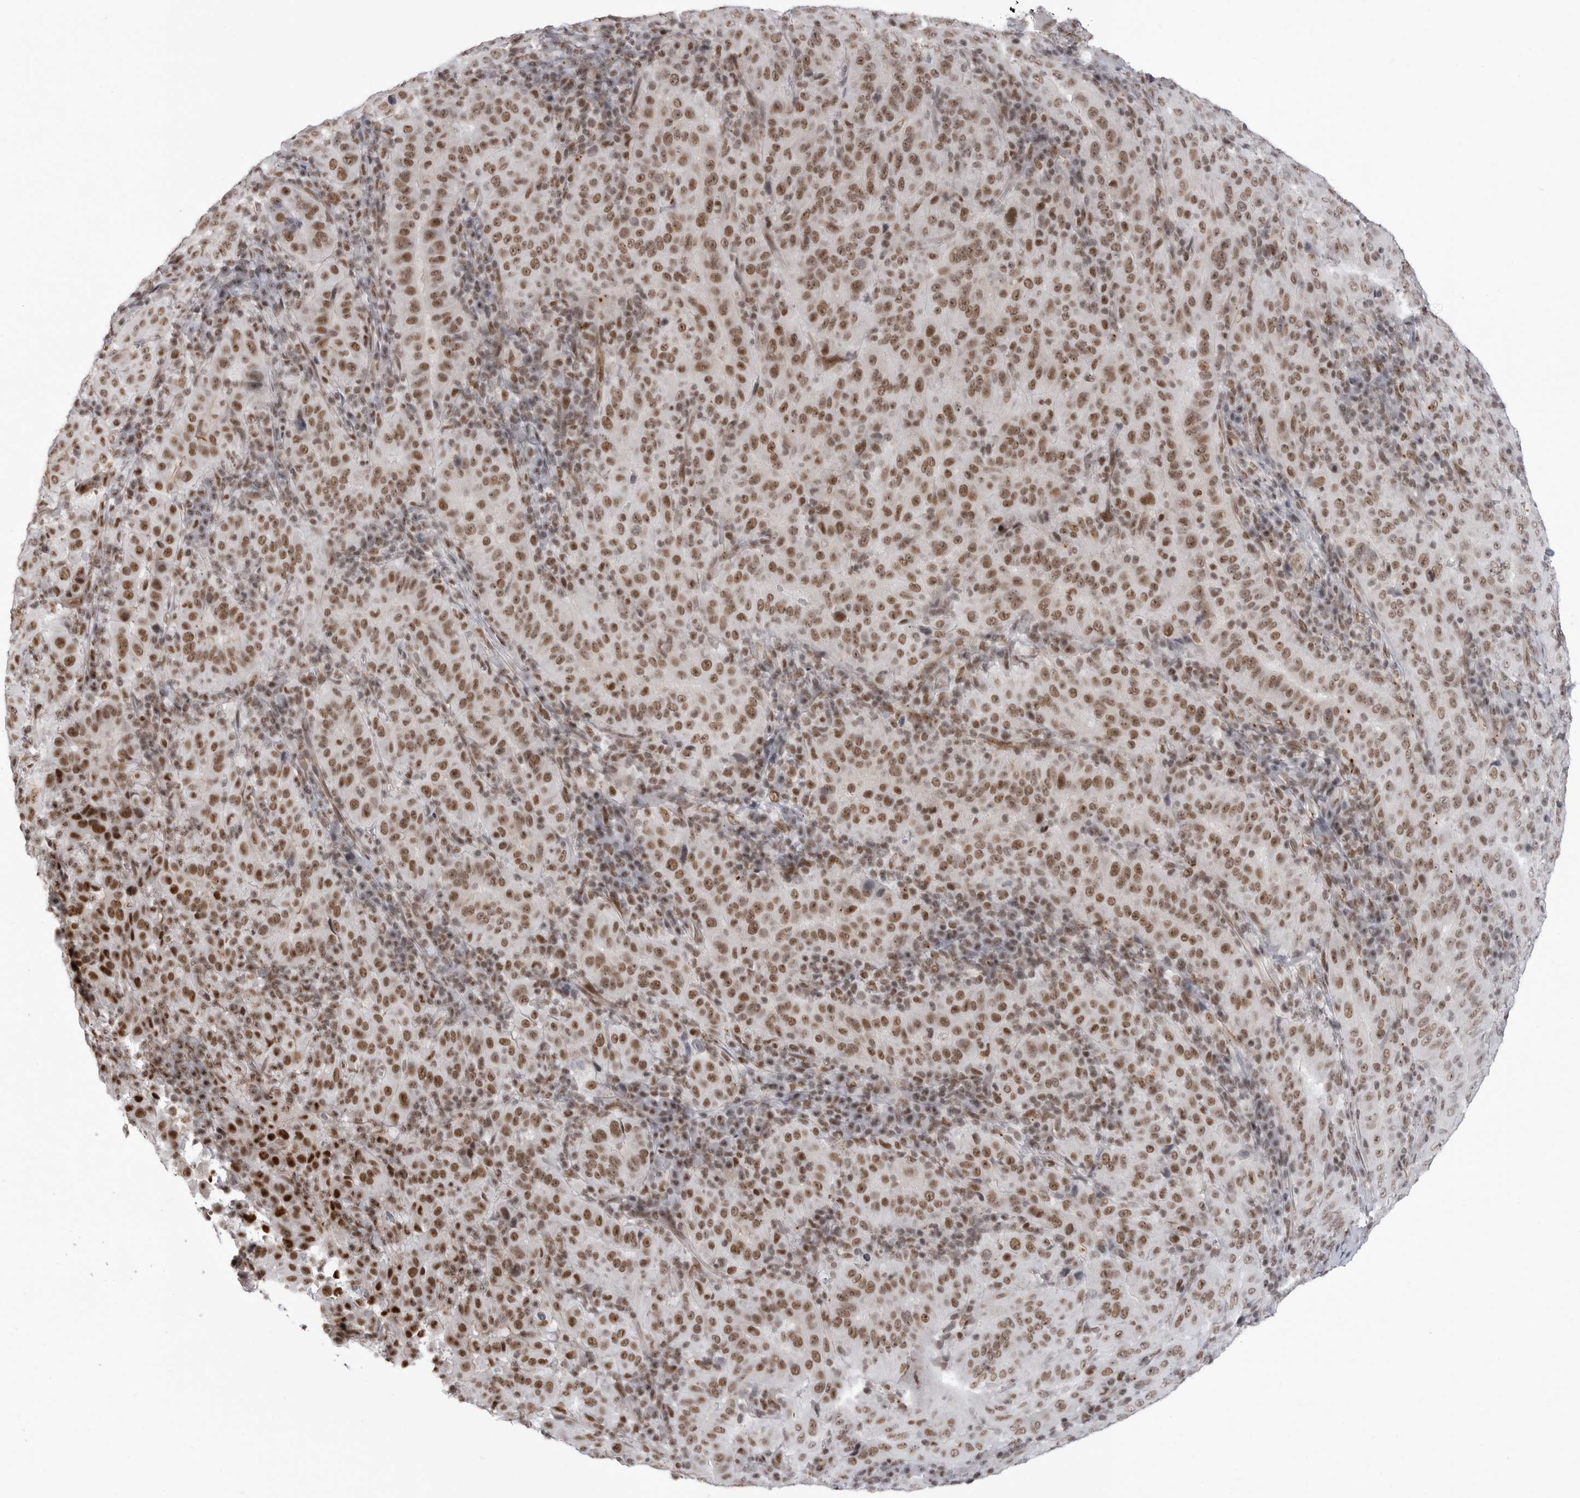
{"staining": {"intensity": "moderate", "quantity": ">75%", "location": "nuclear"}, "tissue": "pancreatic cancer", "cell_type": "Tumor cells", "image_type": "cancer", "snomed": [{"axis": "morphology", "description": "Adenocarcinoma, NOS"}, {"axis": "topography", "description": "Pancreas"}], "caption": "Immunohistochemistry (IHC) of human pancreatic cancer shows medium levels of moderate nuclear staining in about >75% of tumor cells.", "gene": "RNF26", "patient": {"sex": "male", "age": 63}}